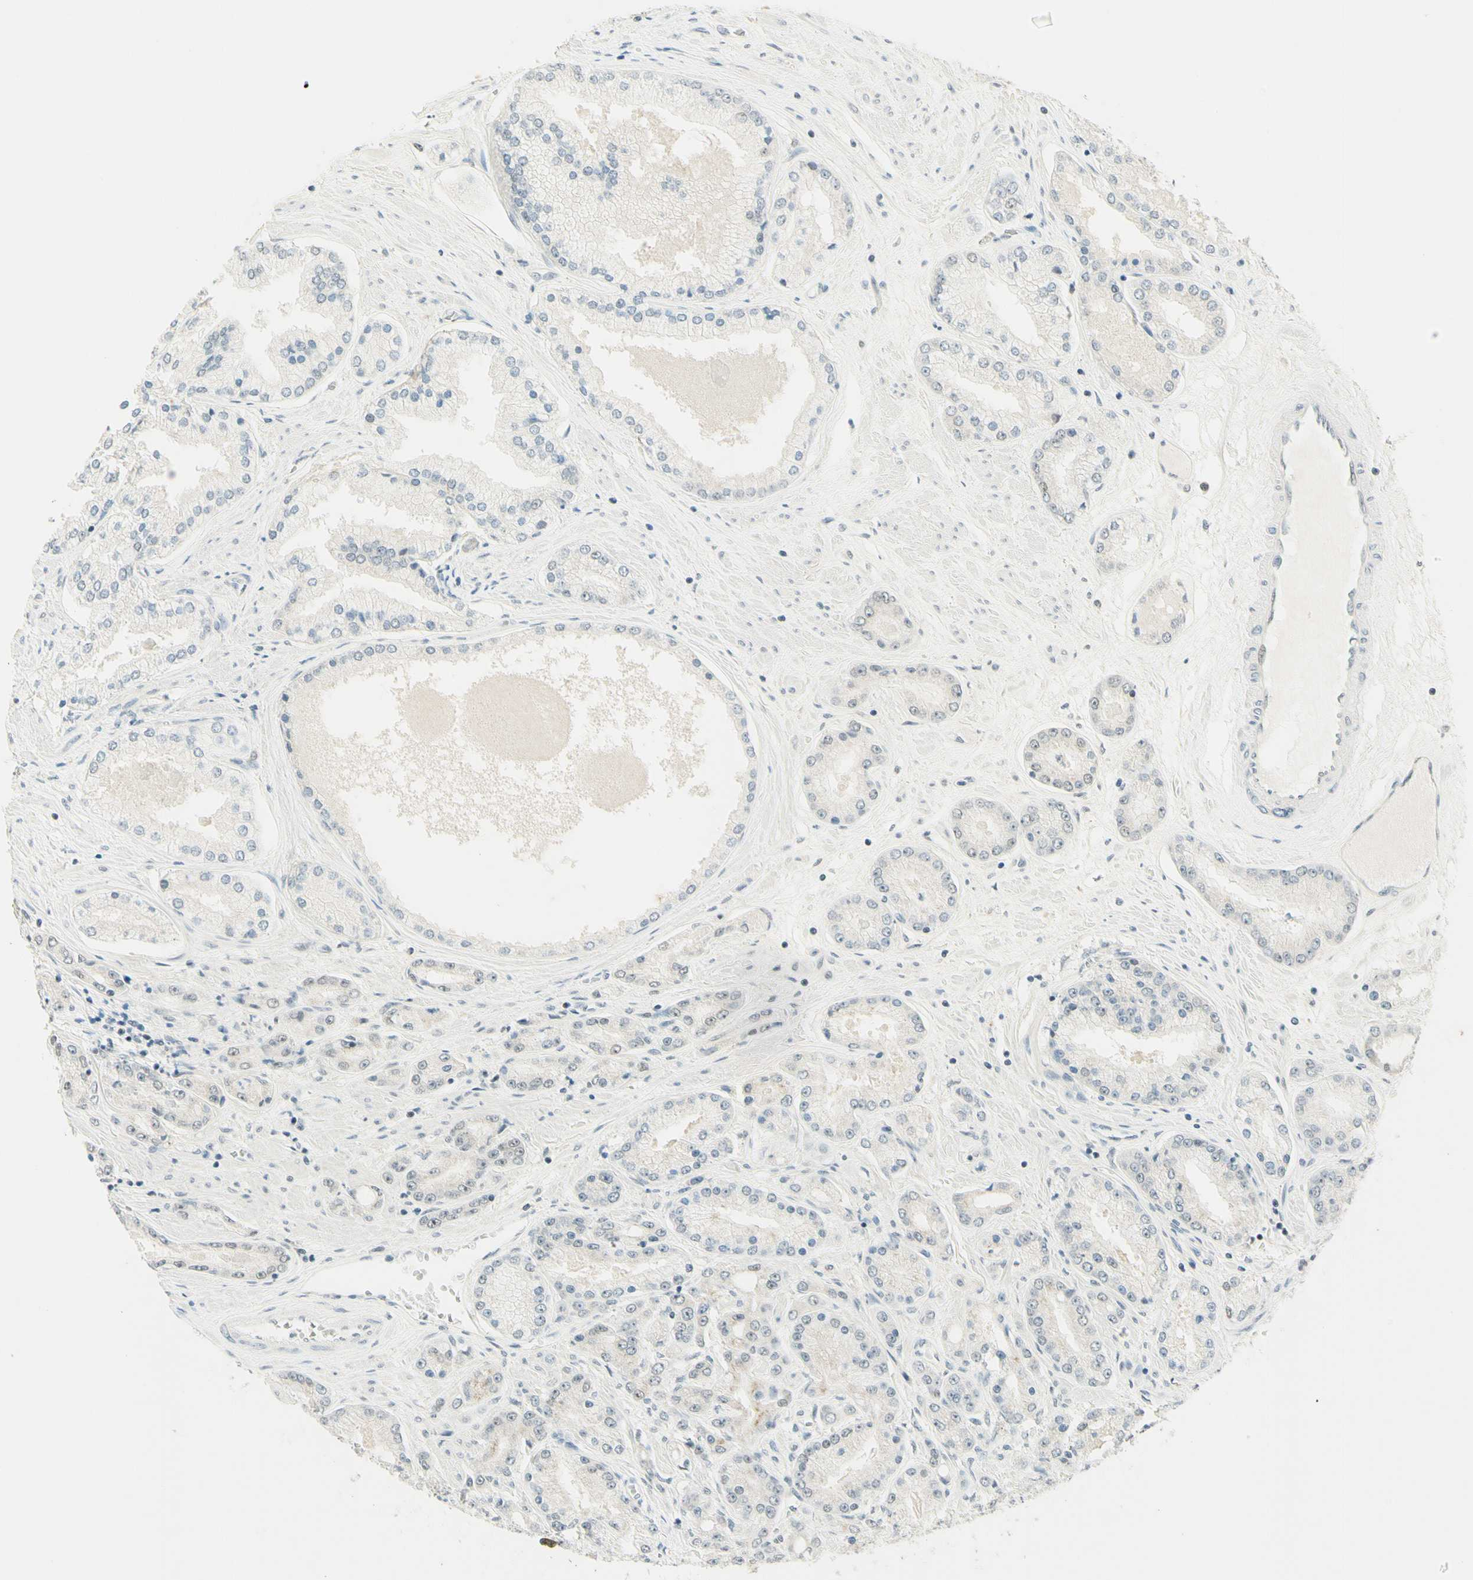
{"staining": {"intensity": "negative", "quantity": "none", "location": "none"}, "tissue": "prostate cancer", "cell_type": "Tumor cells", "image_type": "cancer", "snomed": [{"axis": "morphology", "description": "Adenocarcinoma, High grade"}, {"axis": "topography", "description": "Prostate"}], "caption": "Micrograph shows no protein expression in tumor cells of adenocarcinoma (high-grade) (prostate) tissue.", "gene": "PMS2", "patient": {"sex": "male", "age": 59}}